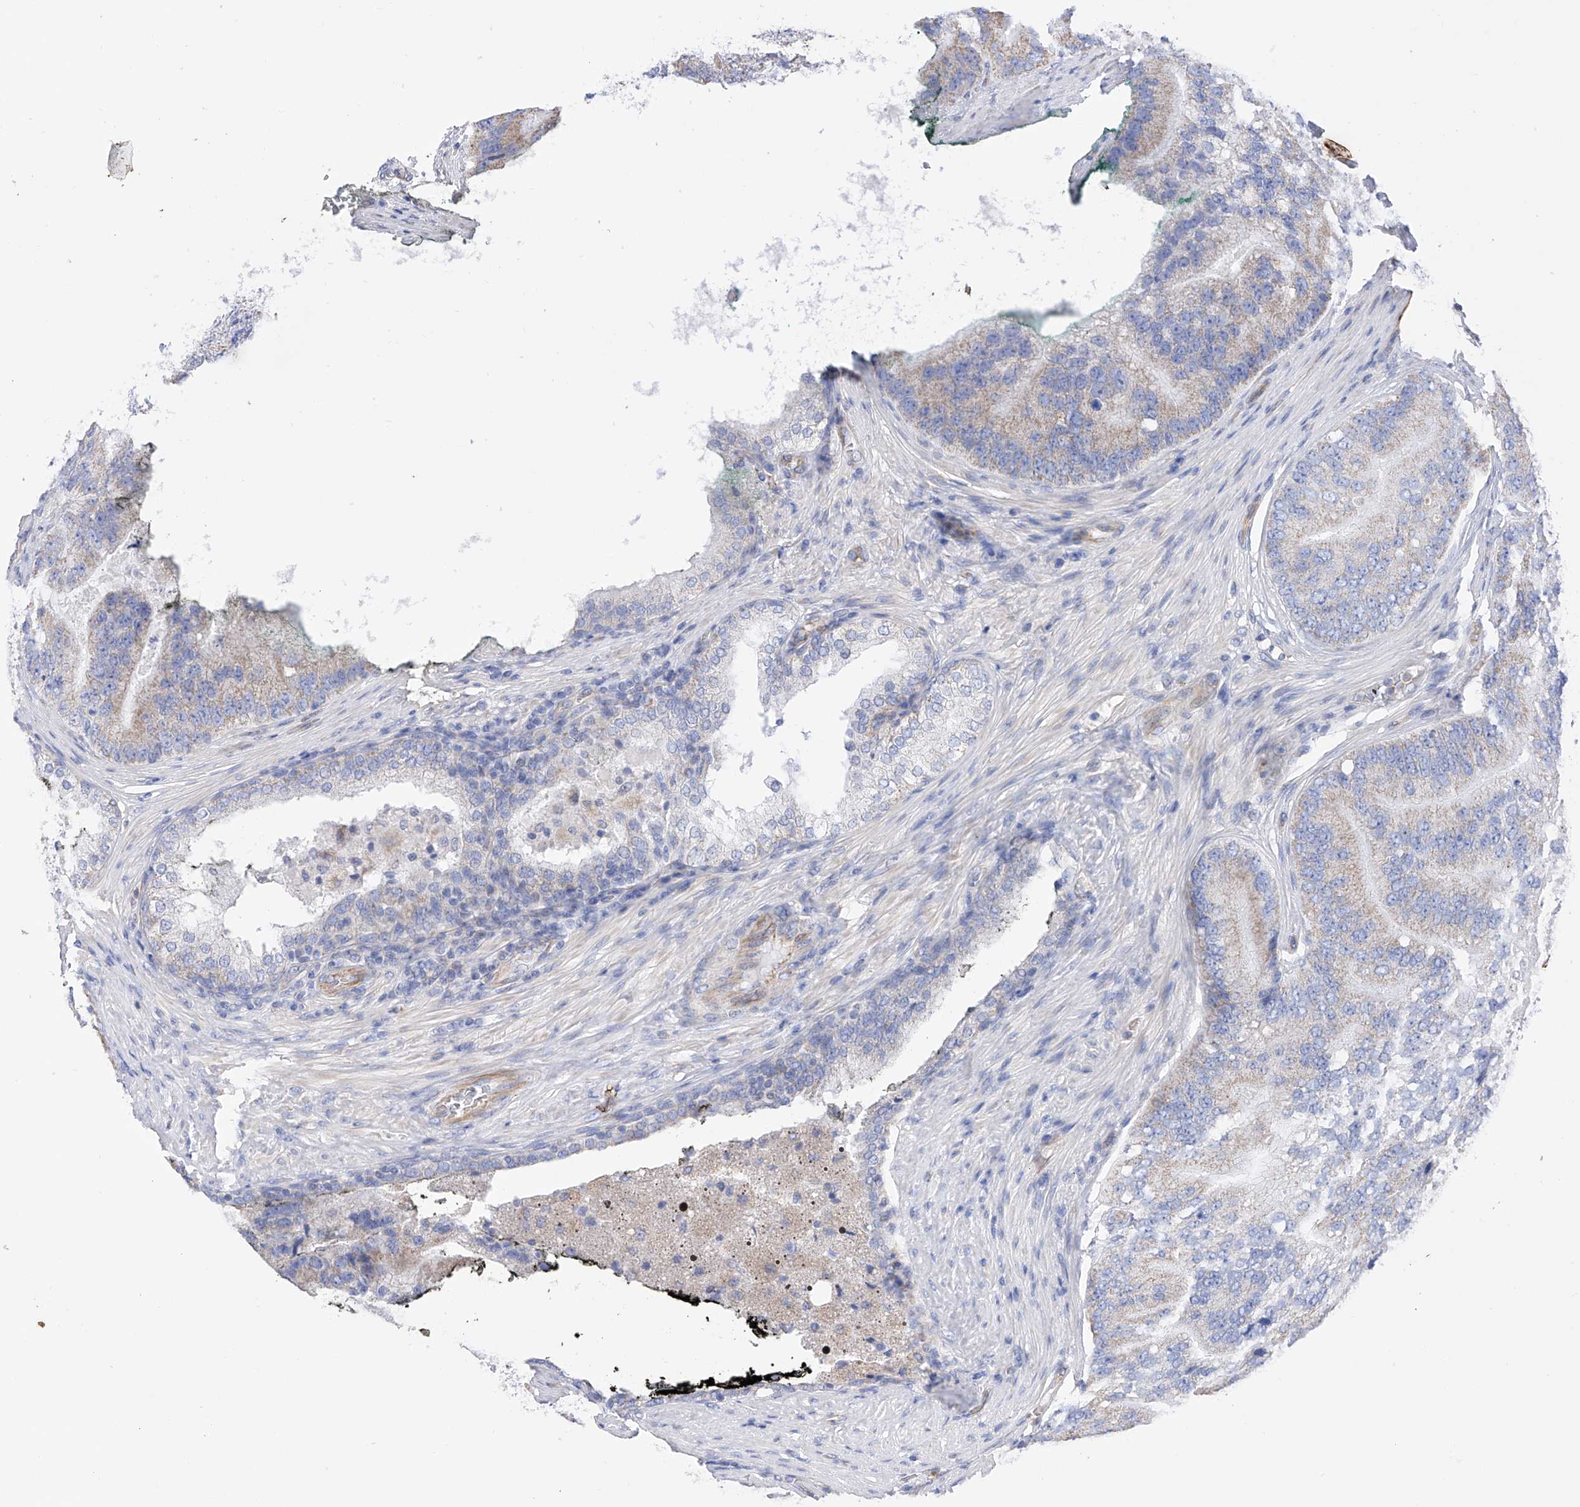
{"staining": {"intensity": "weak", "quantity": "<25%", "location": "cytoplasmic/membranous"}, "tissue": "prostate cancer", "cell_type": "Tumor cells", "image_type": "cancer", "snomed": [{"axis": "morphology", "description": "Adenocarcinoma, High grade"}, {"axis": "topography", "description": "Prostate"}], "caption": "Adenocarcinoma (high-grade) (prostate) was stained to show a protein in brown. There is no significant positivity in tumor cells.", "gene": "FLG", "patient": {"sex": "male", "age": 70}}